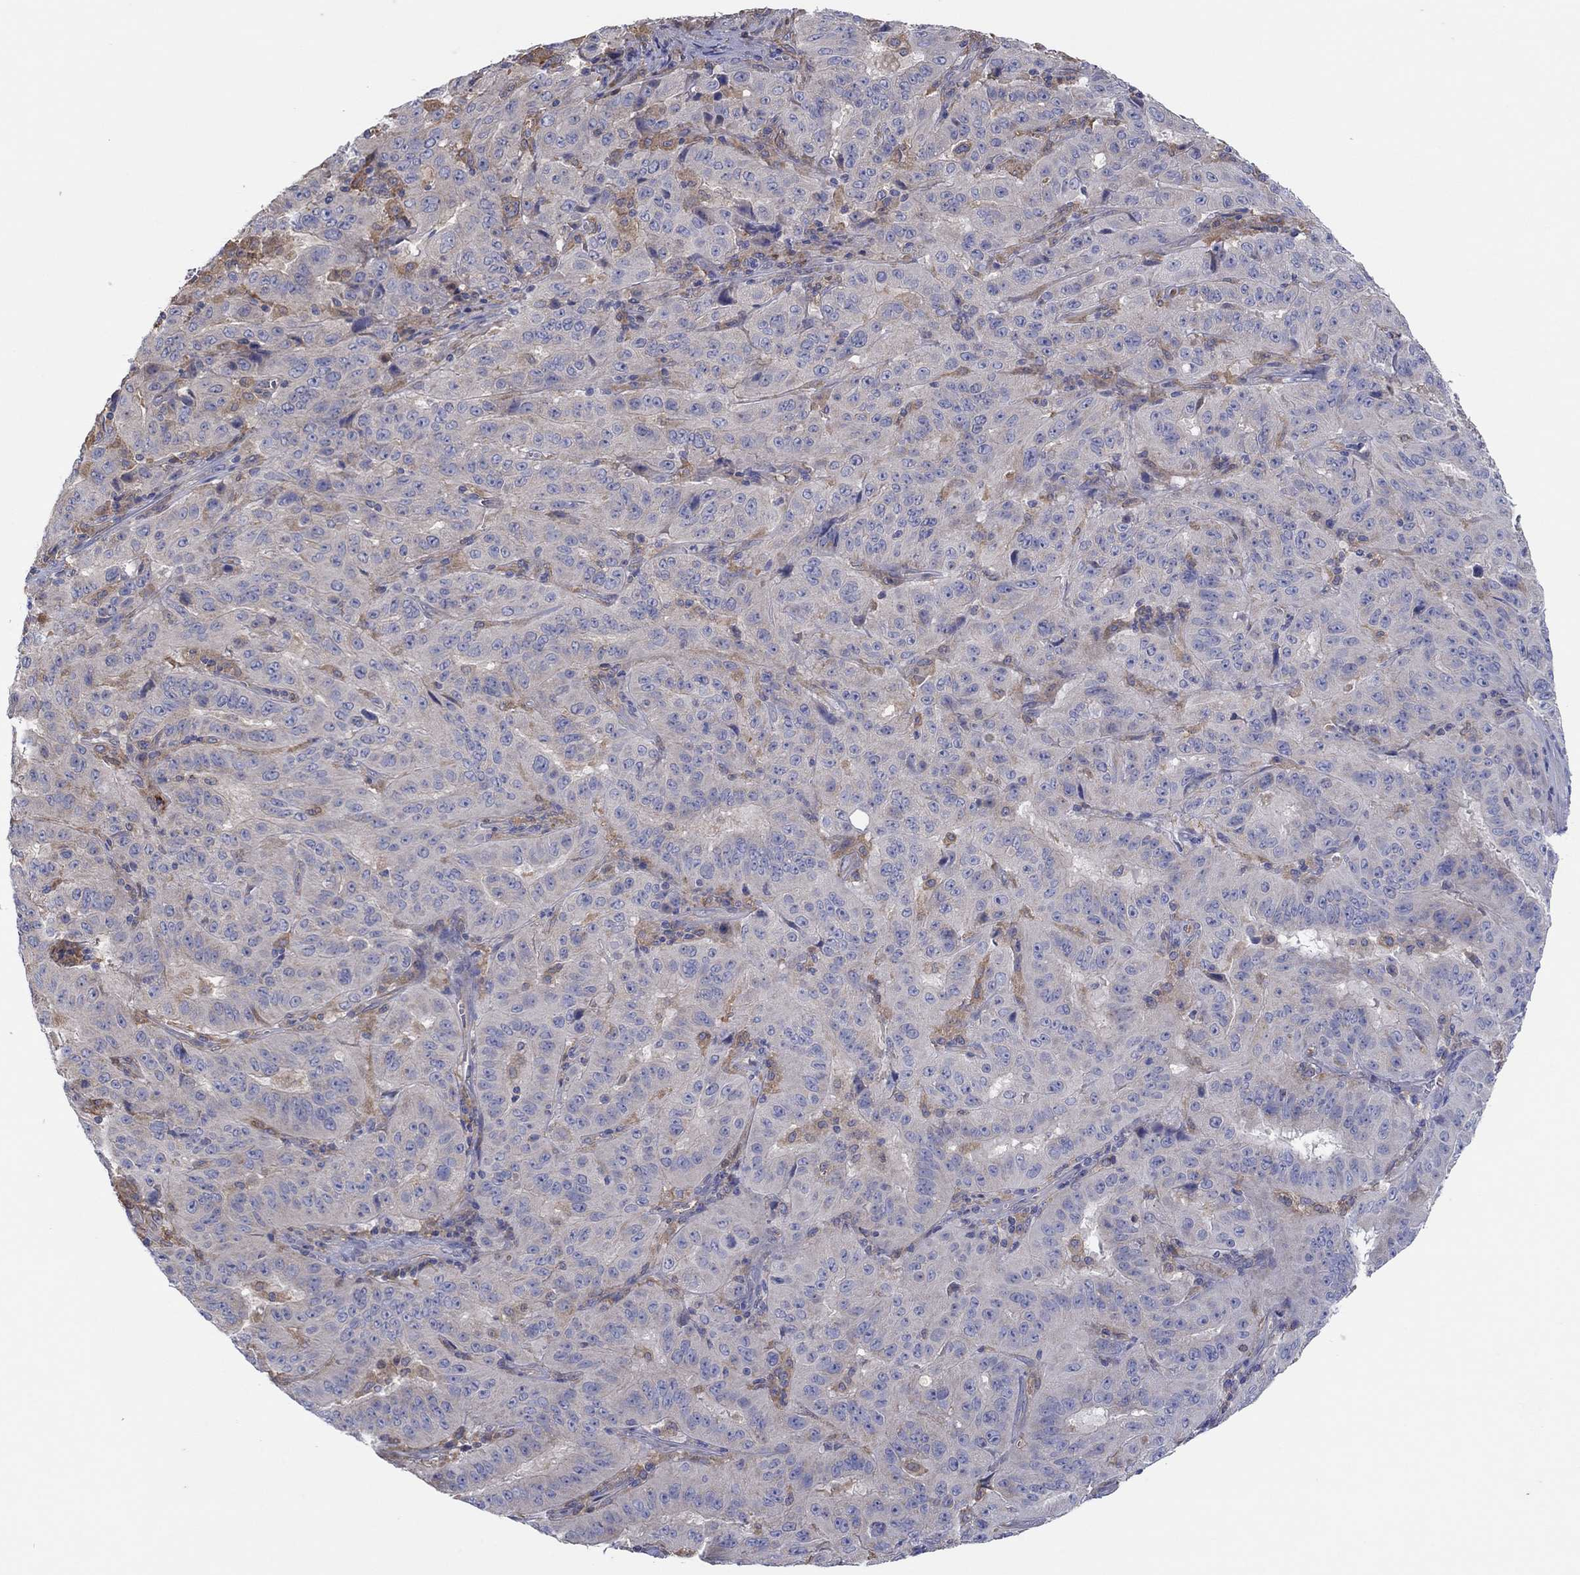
{"staining": {"intensity": "negative", "quantity": "none", "location": "none"}, "tissue": "pancreatic cancer", "cell_type": "Tumor cells", "image_type": "cancer", "snomed": [{"axis": "morphology", "description": "Adenocarcinoma, NOS"}, {"axis": "topography", "description": "Pancreas"}], "caption": "IHC photomicrograph of neoplastic tissue: adenocarcinoma (pancreatic) stained with DAB (3,3'-diaminobenzidine) reveals no significant protein positivity in tumor cells.", "gene": "PLCL2", "patient": {"sex": "male", "age": 63}}